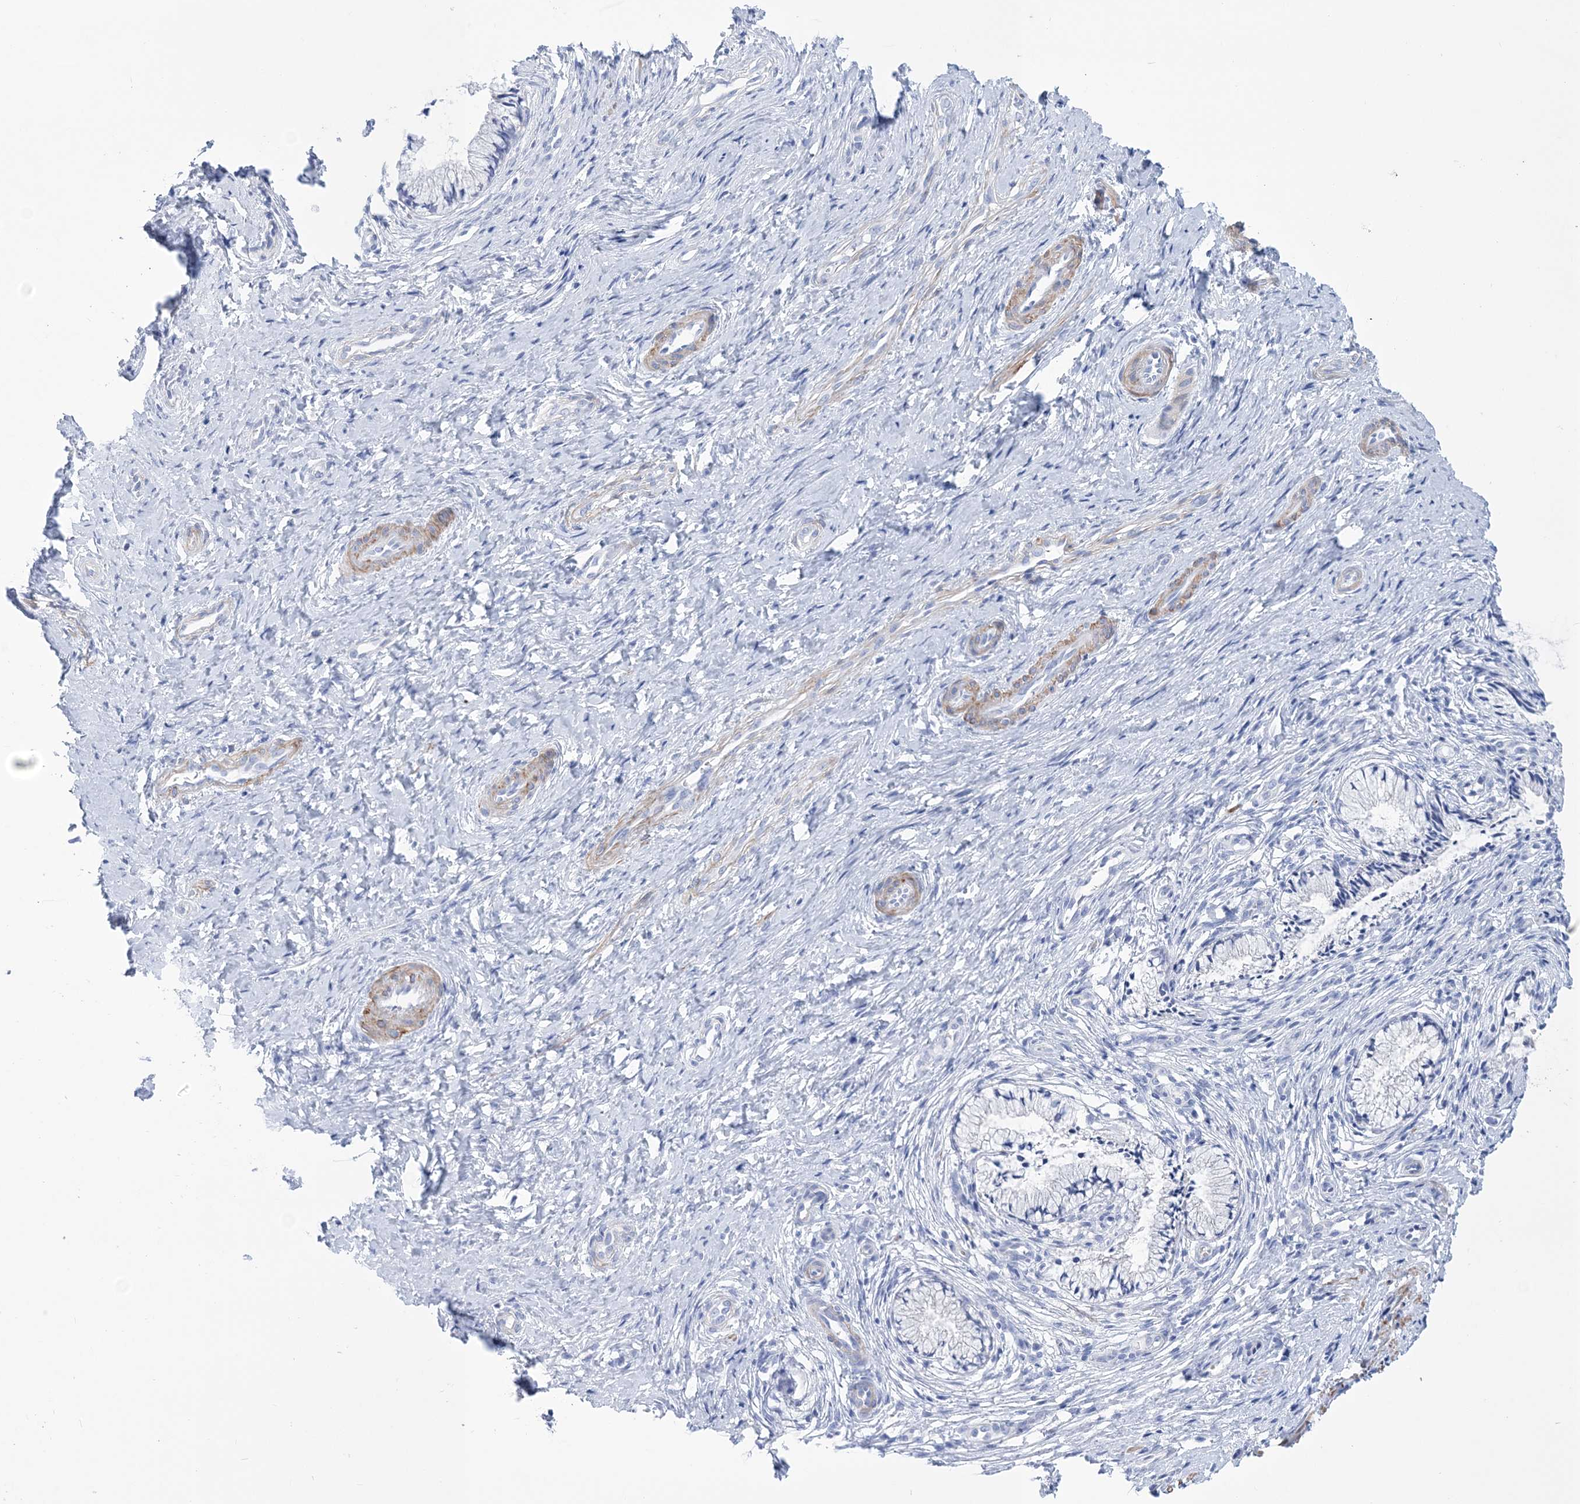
{"staining": {"intensity": "negative", "quantity": "none", "location": "none"}, "tissue": "cervix", "cell_type": "Glandular cells", "image_type": "normal", "snomed": [{"axis": "morphology", "description": "Normal tissue, NOS"}, {"axis": "topography", "description": "Cervix"}], "caption": "Immunohistochemistry (IHC) photomicrograph of normal cervix: human cervix stained with DAB (3,3'-diaminobenzidine) exhibits no significant protein positivity in glandular cells. (DAB (3,3'-diaminobenzidine) immunohistochemistry with hematoxylin counter stain).", "gene": "WDR74", "patient": {"sex": "female", "age": 36}}